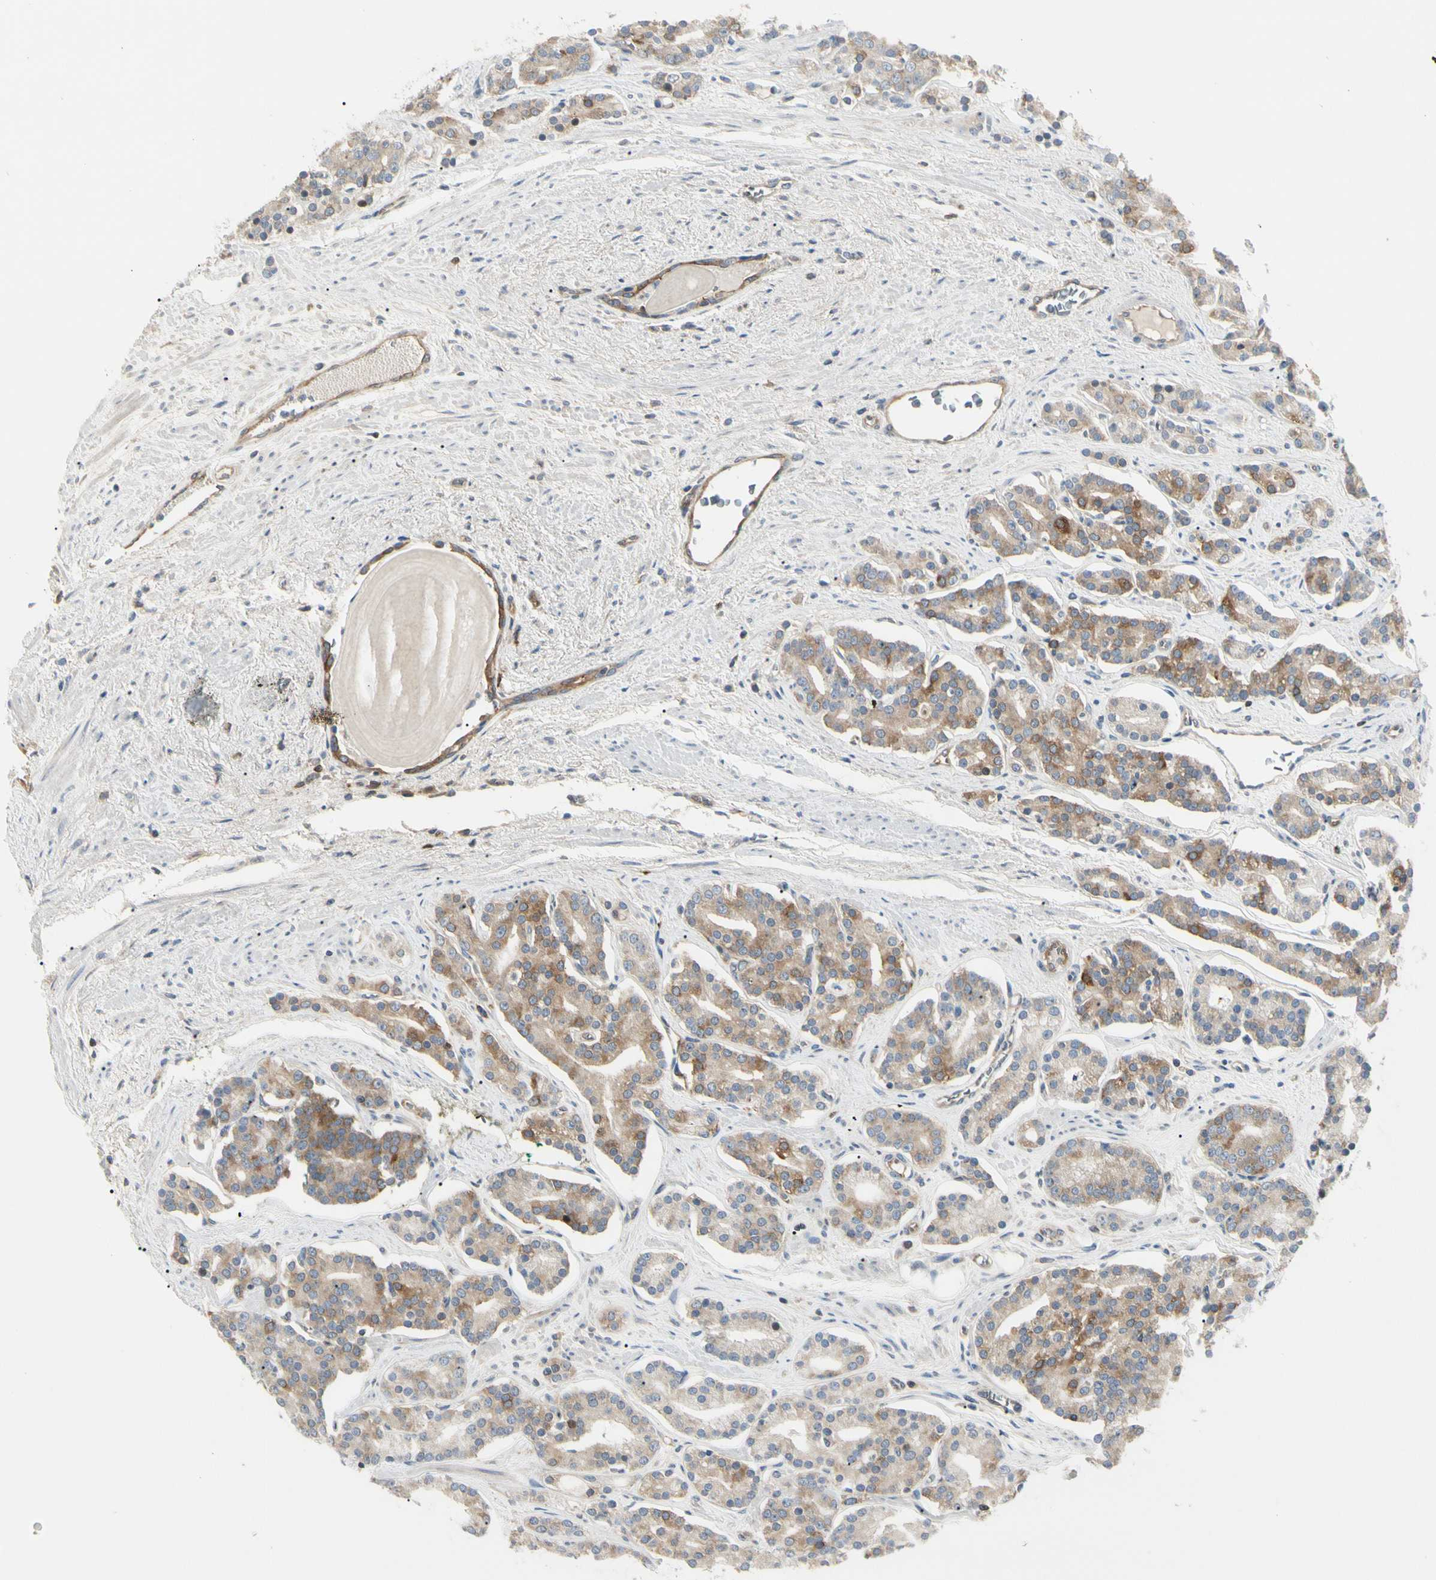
{"staining": {"intensity": "moderate", "quantity": ">75%", "location": "cytoplasmic/membranous"}, "tissue": "prostate cancer", "cell_type": "Tumor cells", "image_type": "cancer", "snomed": [{"axis": "morphology", "description": "Adenocarcinoma, Low grade"}, {"axis": "topography", "description": "Prostate"}], "caption": "Human prostate cancer (adenocarcinoma (low-grade)) stained with a protein marker displays moderate staining in tumor cells.", "gene": "NFKB2", "patient": {"sex": "male", "age": 63}}